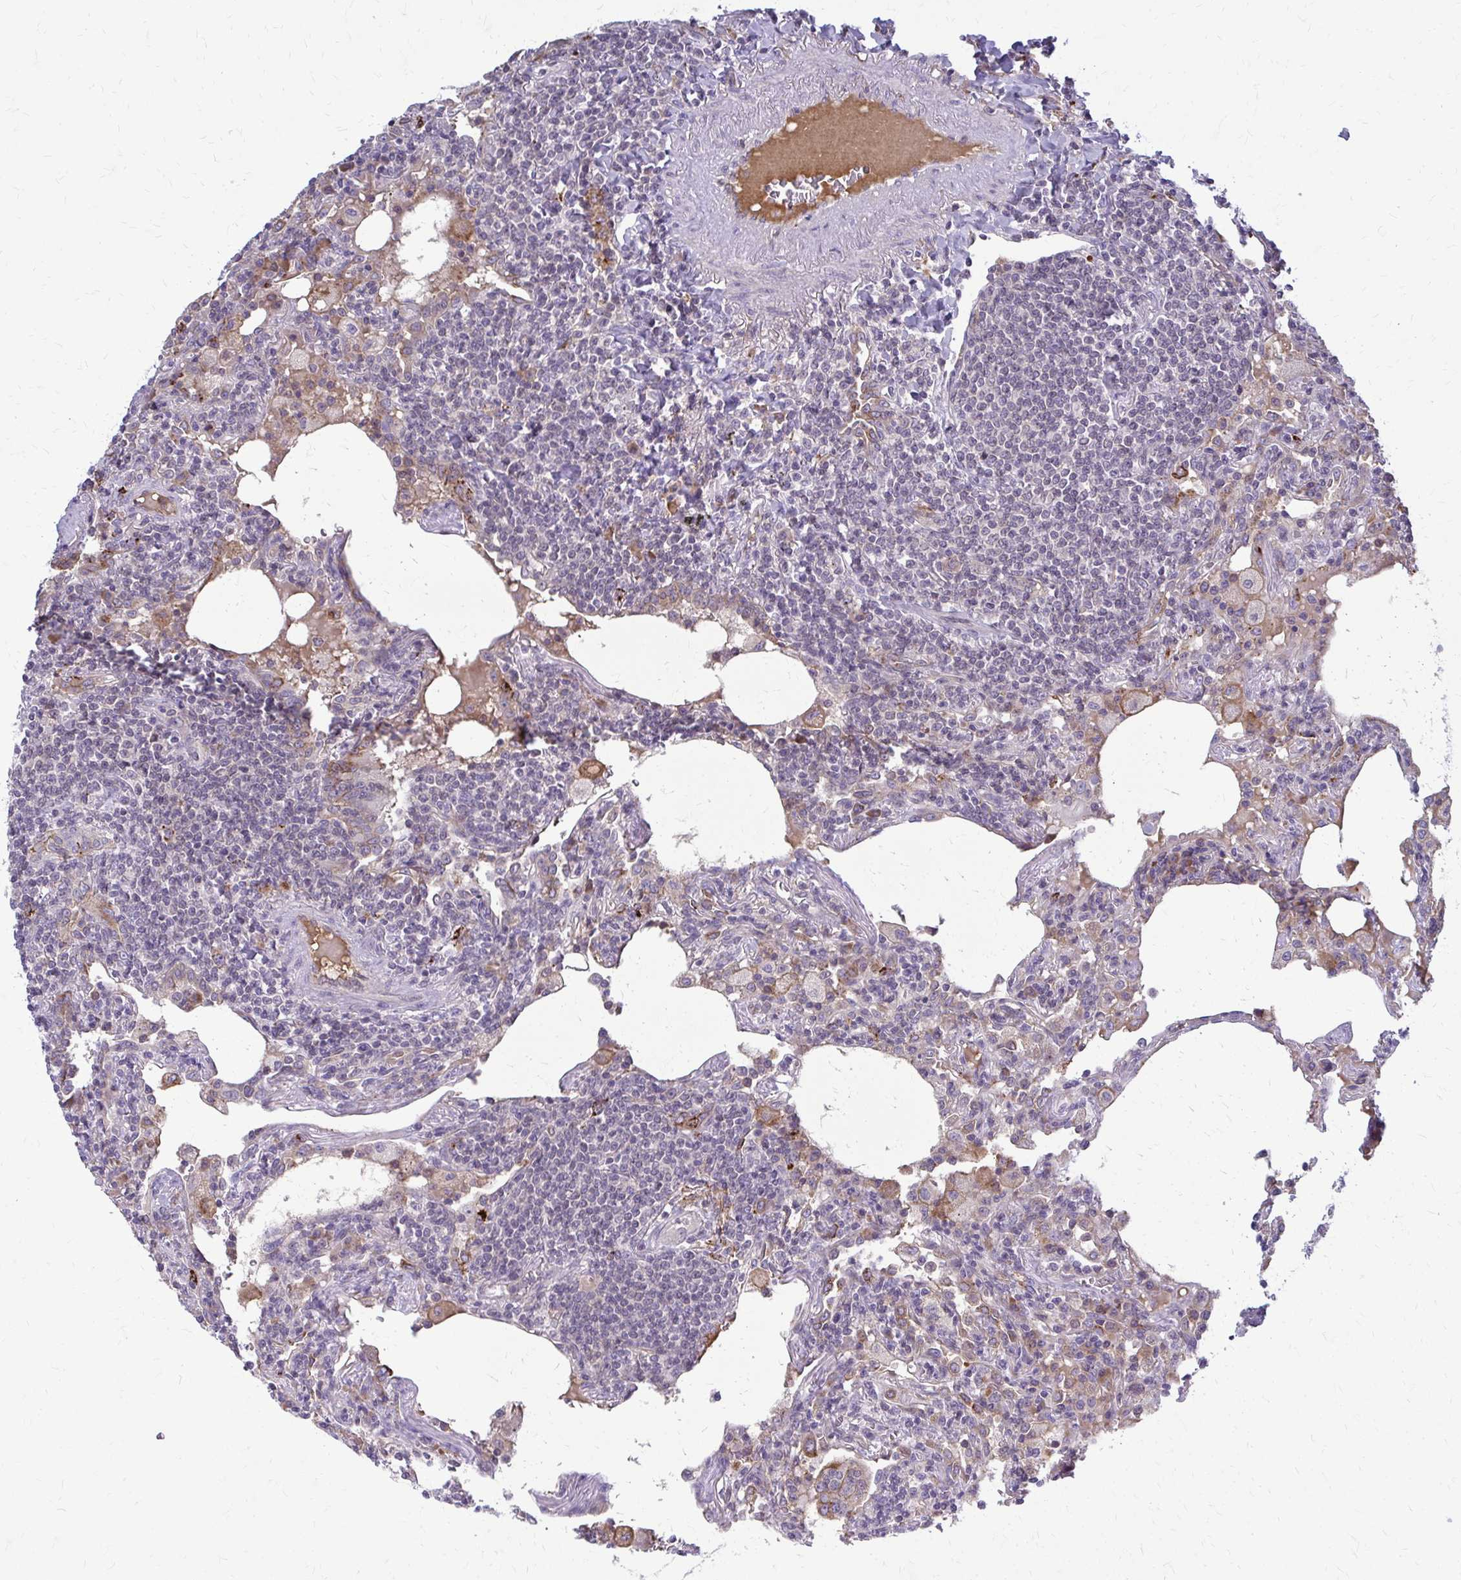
{"staining": {"intensity": "negative", "quantity": "none", "location": "none"}, "tissue": "lymphoma", "cell_type": "Tumor cells", "image_type": "cancer", "snomed": [{"axis": "morphology", "description": "Malignant lymphoma, non-Hodgkin's type, Low grade"}, {"axis": "topography", "description": "Lung"}], "caption": "A histopathology image of human malignant lymphoma, non-Hodgkin's type (low-grade) is negative for staining in tumor cells.", "gene": "MCRIP2", "patient": {"sex": "female", "age": 71}}